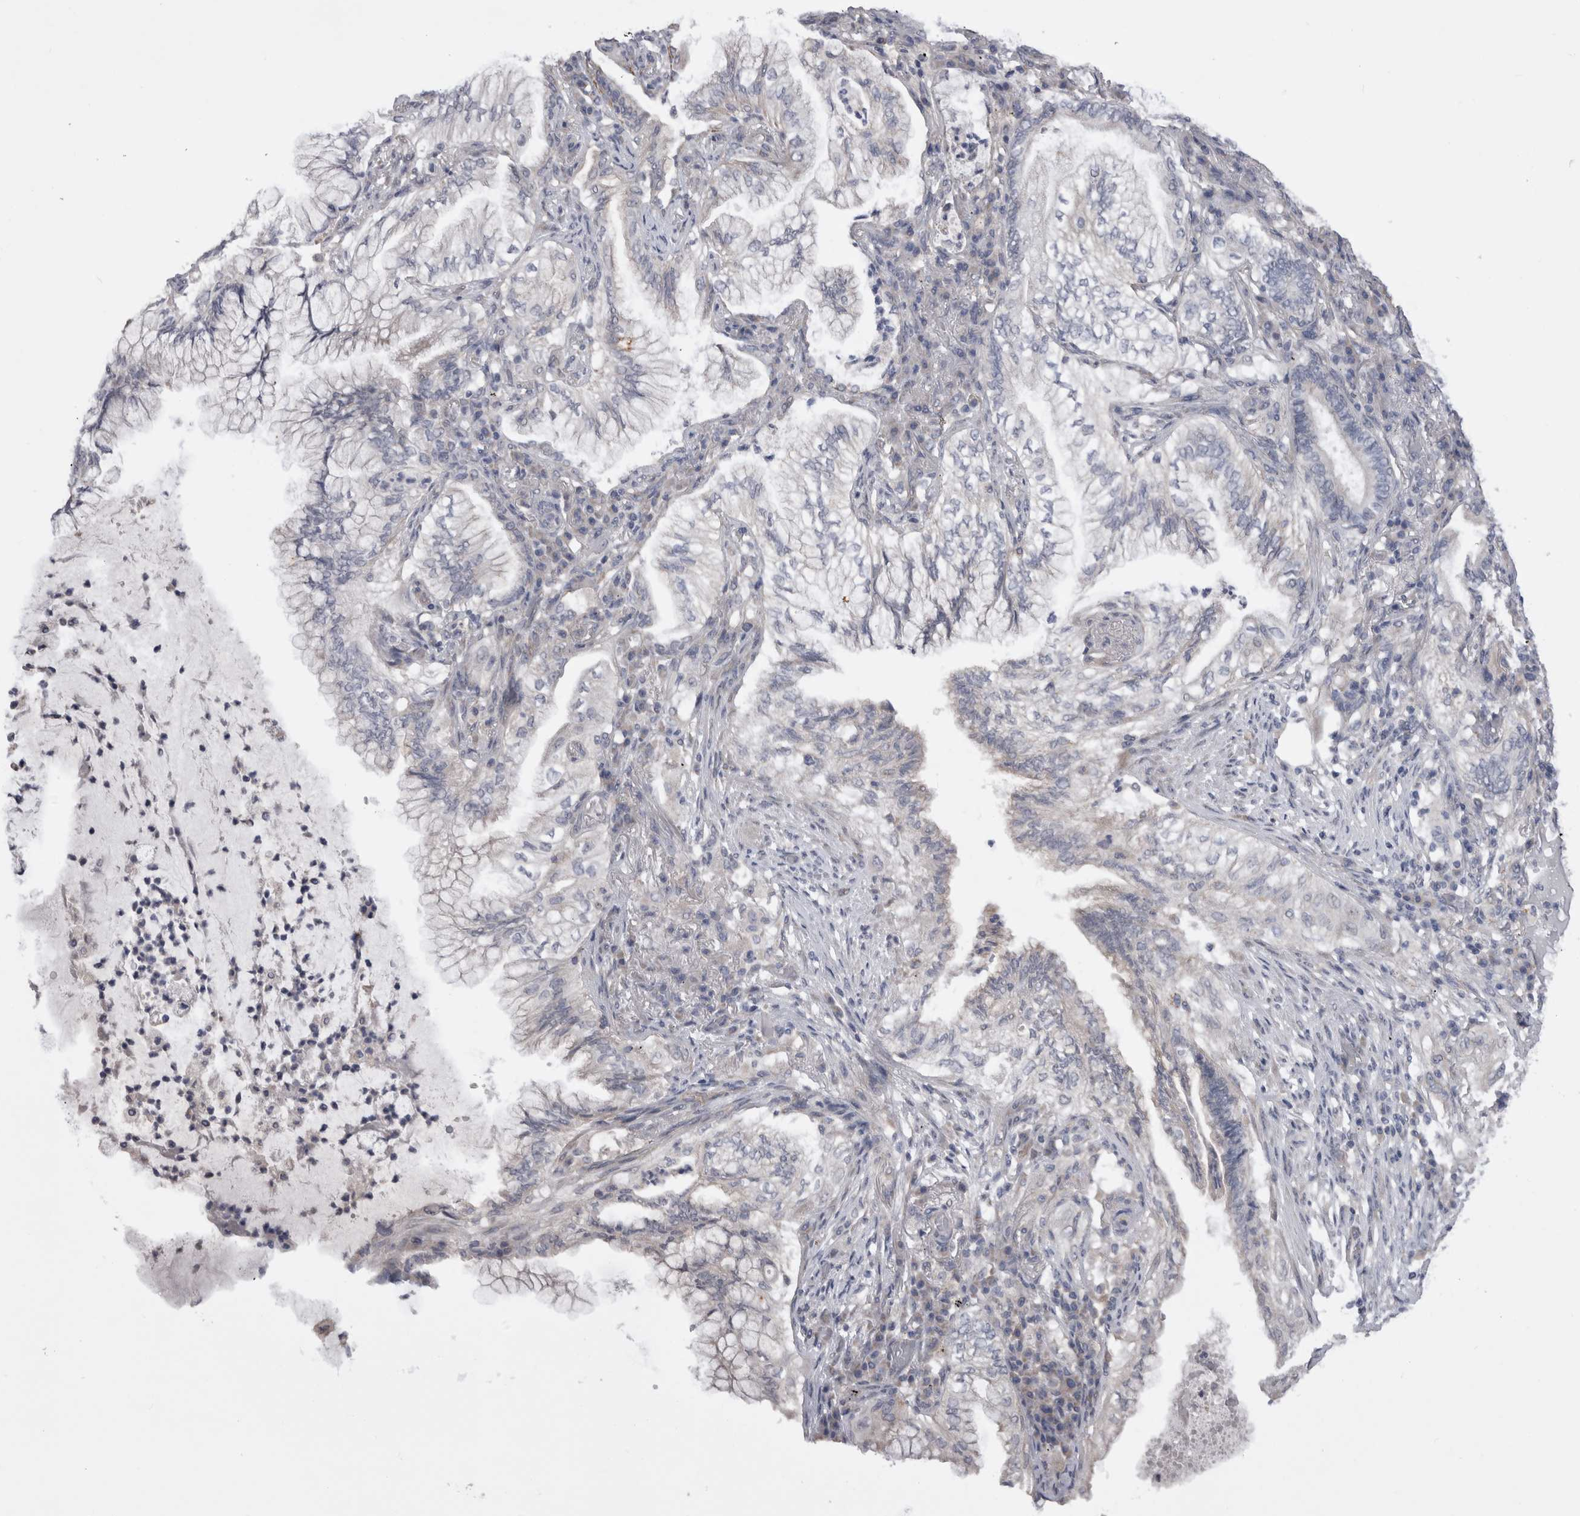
{"staining": {"intensity": "negative", "quantity": "none", "location": "none"}, "tissue": "lung cancer", "cell_type": "Tumor cells", "image_type": "cancer", "snomed": [{"axis": "morphology", "description": "Adenocarcinoma, NOS"}, {"axis": "topography", "description": "Lung"}], "caption": "Lung adenocarcinoma was stained to show a protein in brown. There is no significant expression in tumor cells.", "gene": "ARHGAP29", "patient": {"sex": "female", "age": 70}}